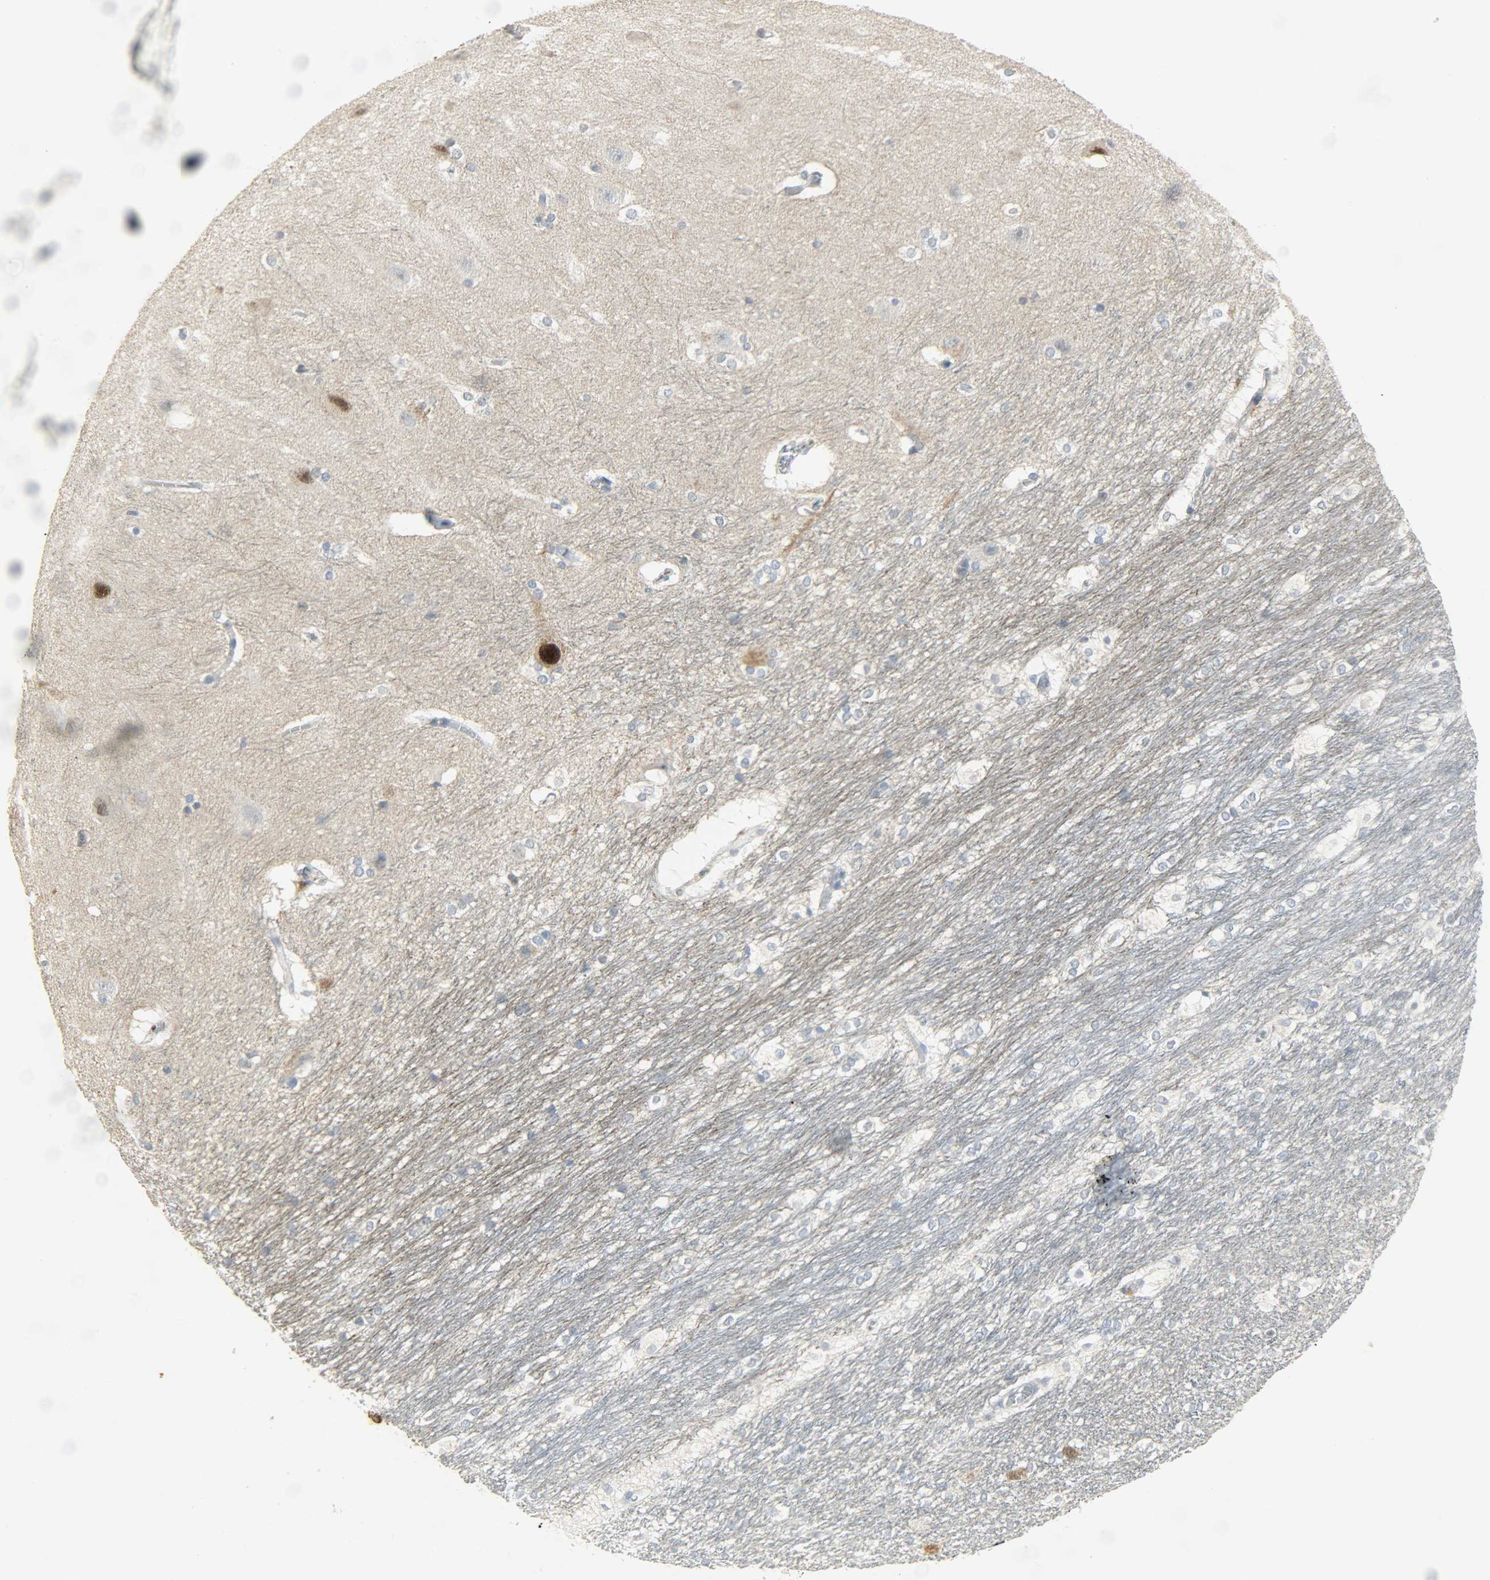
{"staining": {"intensity": "moderate", "quantity": "<25%", "location": "cytoplasmic/membranous,nuclear"}, "tissue": "hippocampus", "cell_type": "Glial cells", "image_type": "normal", "snomed": [{"axis": "morphology", "description": "Normal tissue, NOS"}, {"axis": "topography", "description": "Hippocampus"}], "caption": "DAB (3,3'-diaminobenzidine) immunohistochemical staining of benign hippocampus exhibits moderate cytoplasmic/membranous,nuclear protein staining in approximately <25% of glial cells. (DAB IHC, brown staining for protein, blue staining for nuclei).", "gene": "CAMK4", "patient": {"sex": "female", "age": 19}}